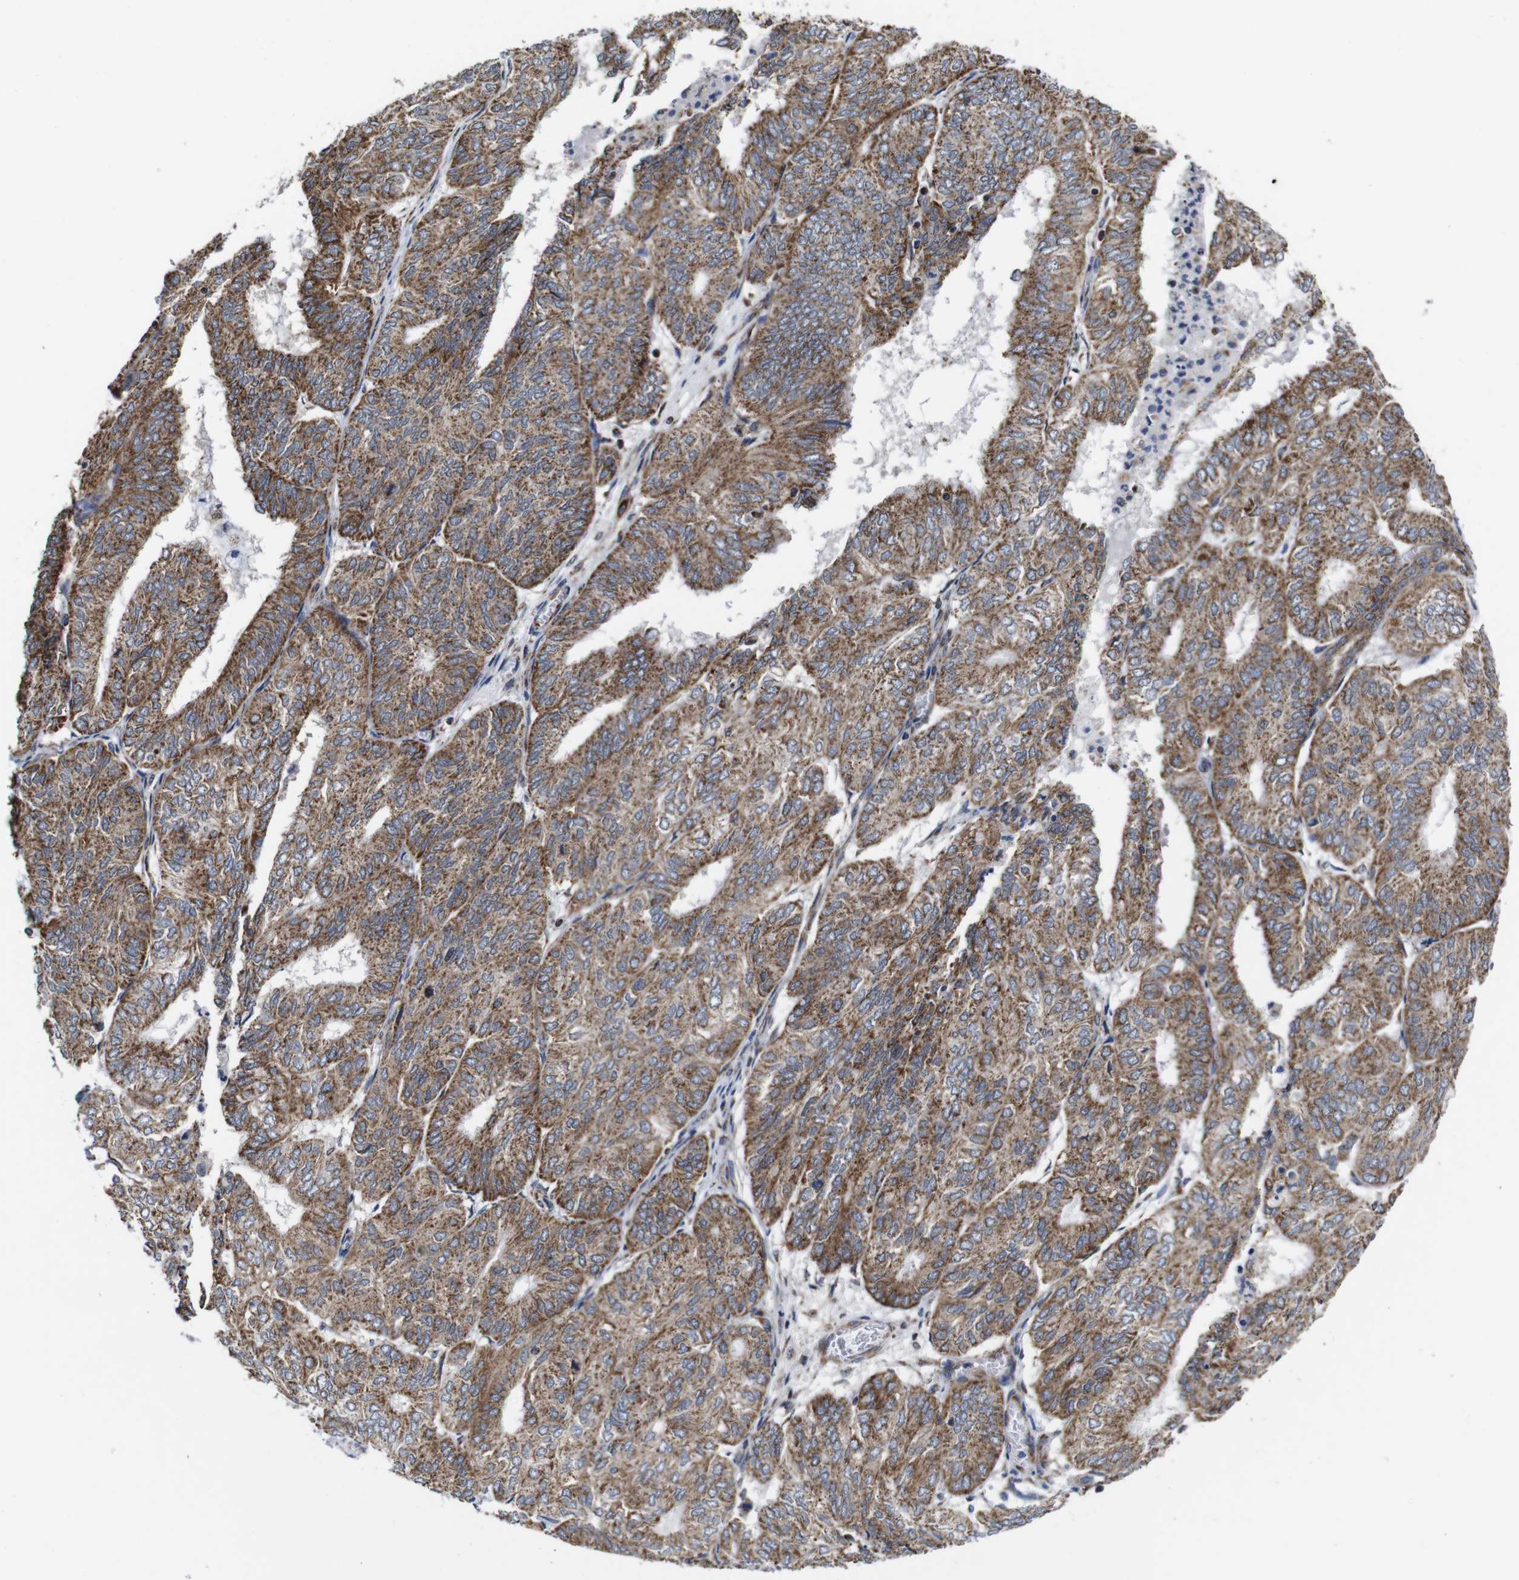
{"staining": {"intensity": "moderate", "quantity": ">75%", "location": "cytoplasmic/membranous"}, "tissue": "endometrial cancer", "cell_type": "Tumor cells", "image_type": "cancer", "snomed": [{"axis": "morphology", "description": "Adenocarcinoma, NOS"}, {"axis": "topography", "description": "Uterus"}], "caption": "Endometrial adenocarcinoma tissue reveals moderate cytoplasmic/membranous positivity in about >75% of tumor cells", "gene": "C17orf80", "patient": {"sex": "female", "age": 60}}